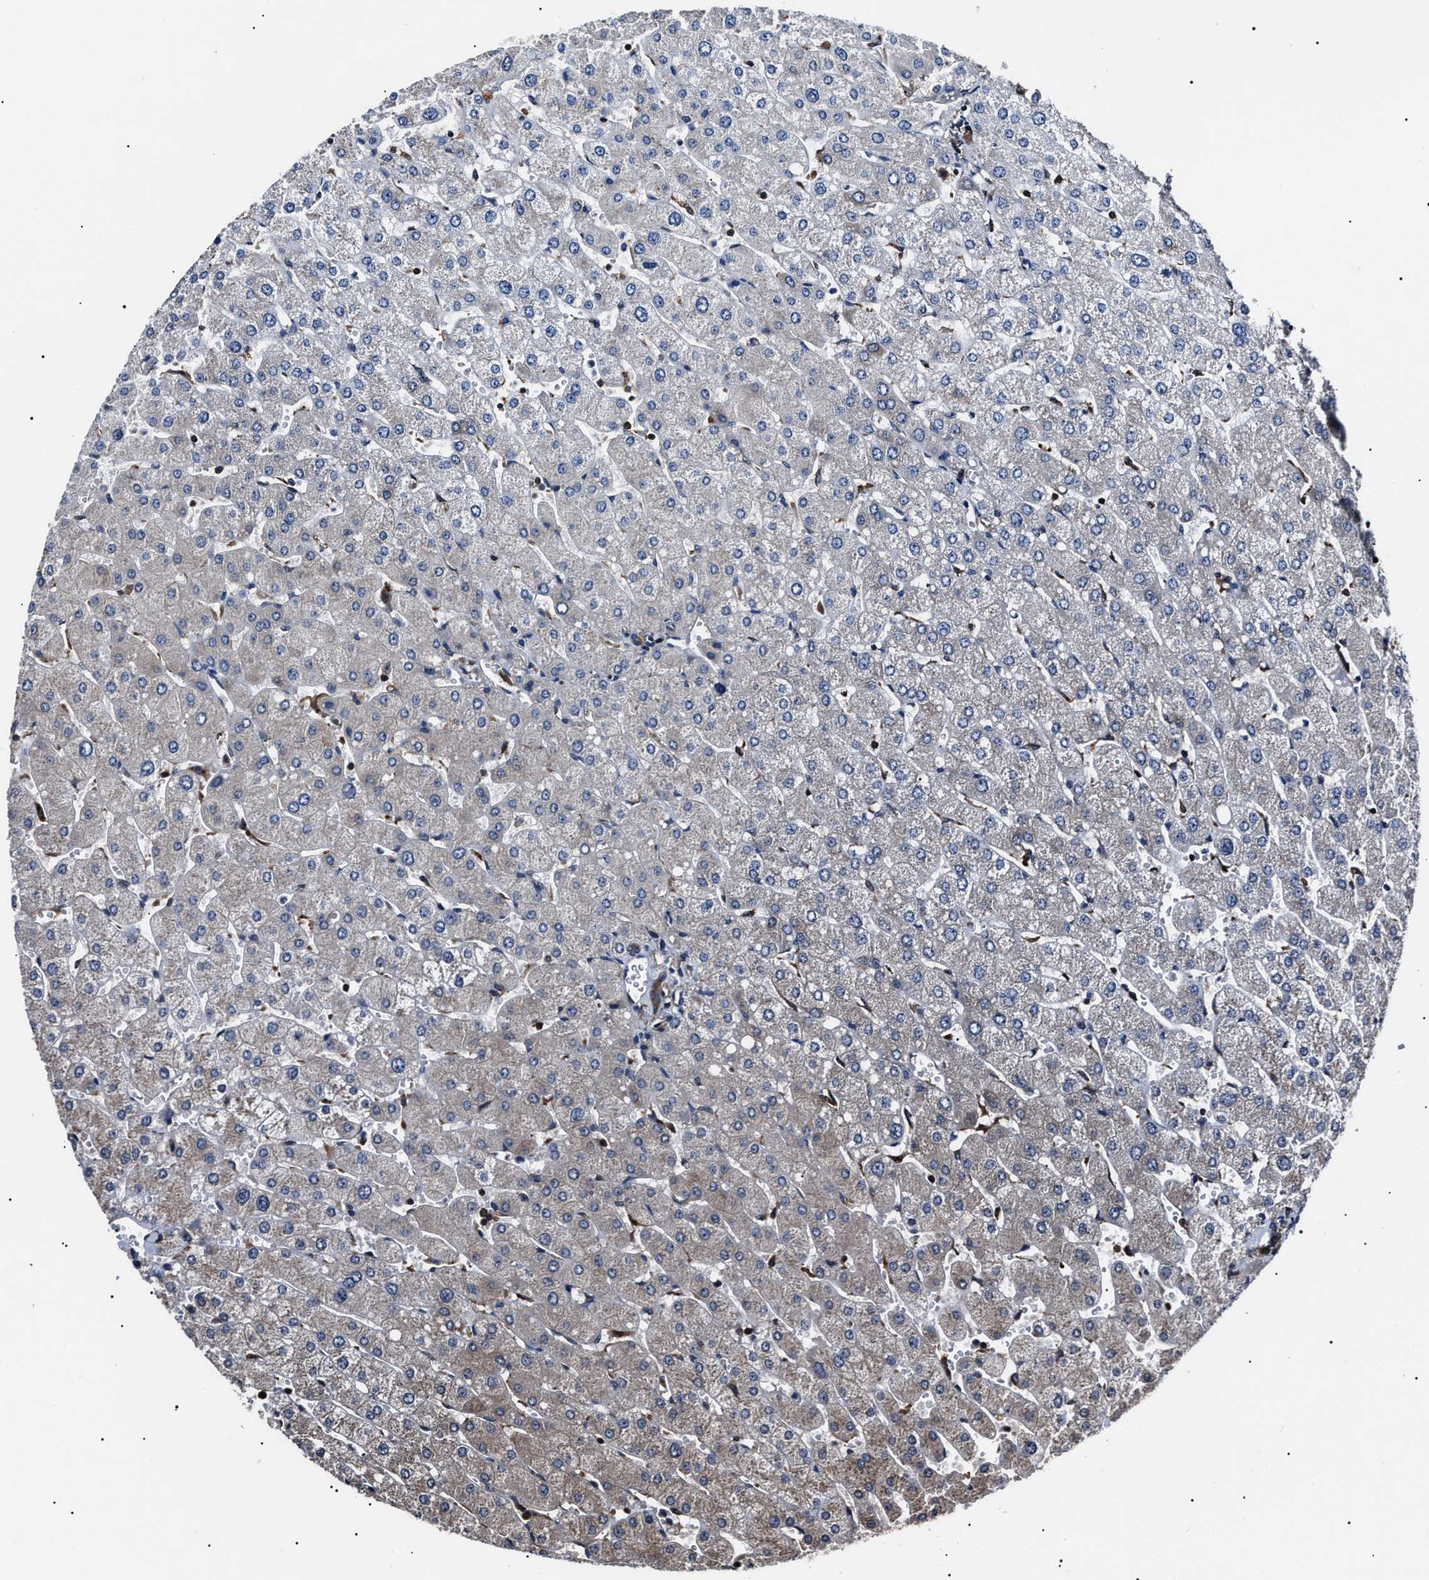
{"staining": {"intensity": "moderate", "quantity": ">75%", "location": "cytoplasmic/membranous"}, "tissue": "liver", "cell_type": "Cholangiocytes", "image_type": "normal", "snomed": [{"axis": "morphology", "description": "Normal tissue, NOS"}, {"axis": "topography", "description": "Liver"}], "caption": "A histopathology image of liver stained for a protein exhibits moderate cytoplasmic/membranous brown staining in cholangiocytes.", "gene": "CCT8", "patient": {"sex": "male", "age": 55}}